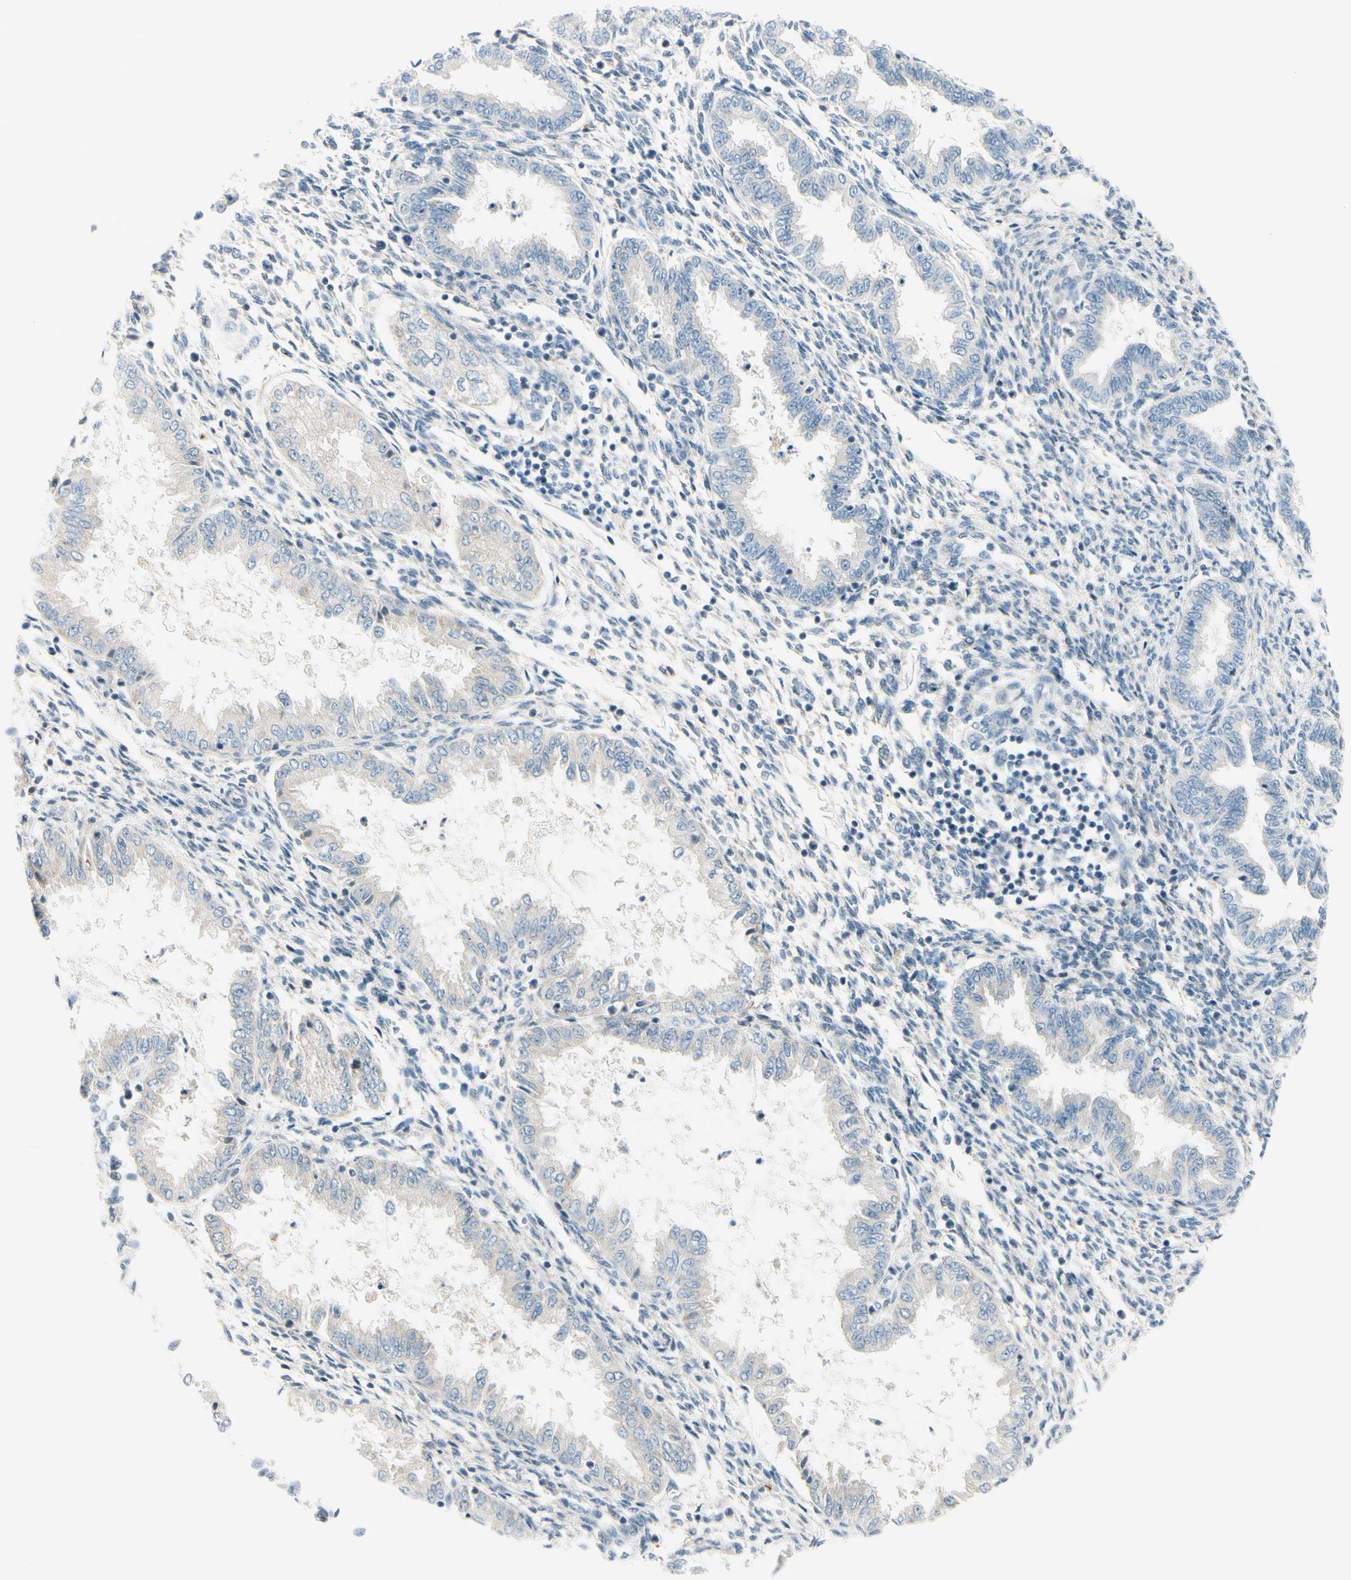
{"staining": {"intensity": "negative", "quantity": "none", "location": "none"}, "tissue": "endometrium", "cell_type": "Cells in endometrial stroma", "image_type": "normal", "snomed": [{"axis": "morphology", "description": "Normal tissue, NOS"}, {"axis": "topography", "description": "Endometrium"}], "caption": "Immunohistochemistry (IHC) image of unremarkable endometrium: endometrium stained with DAB shows no significant protein staining in cells in endometrial stroma.", "gene": "GALNT5", "patient": {"sex": "female", "age": 33}}